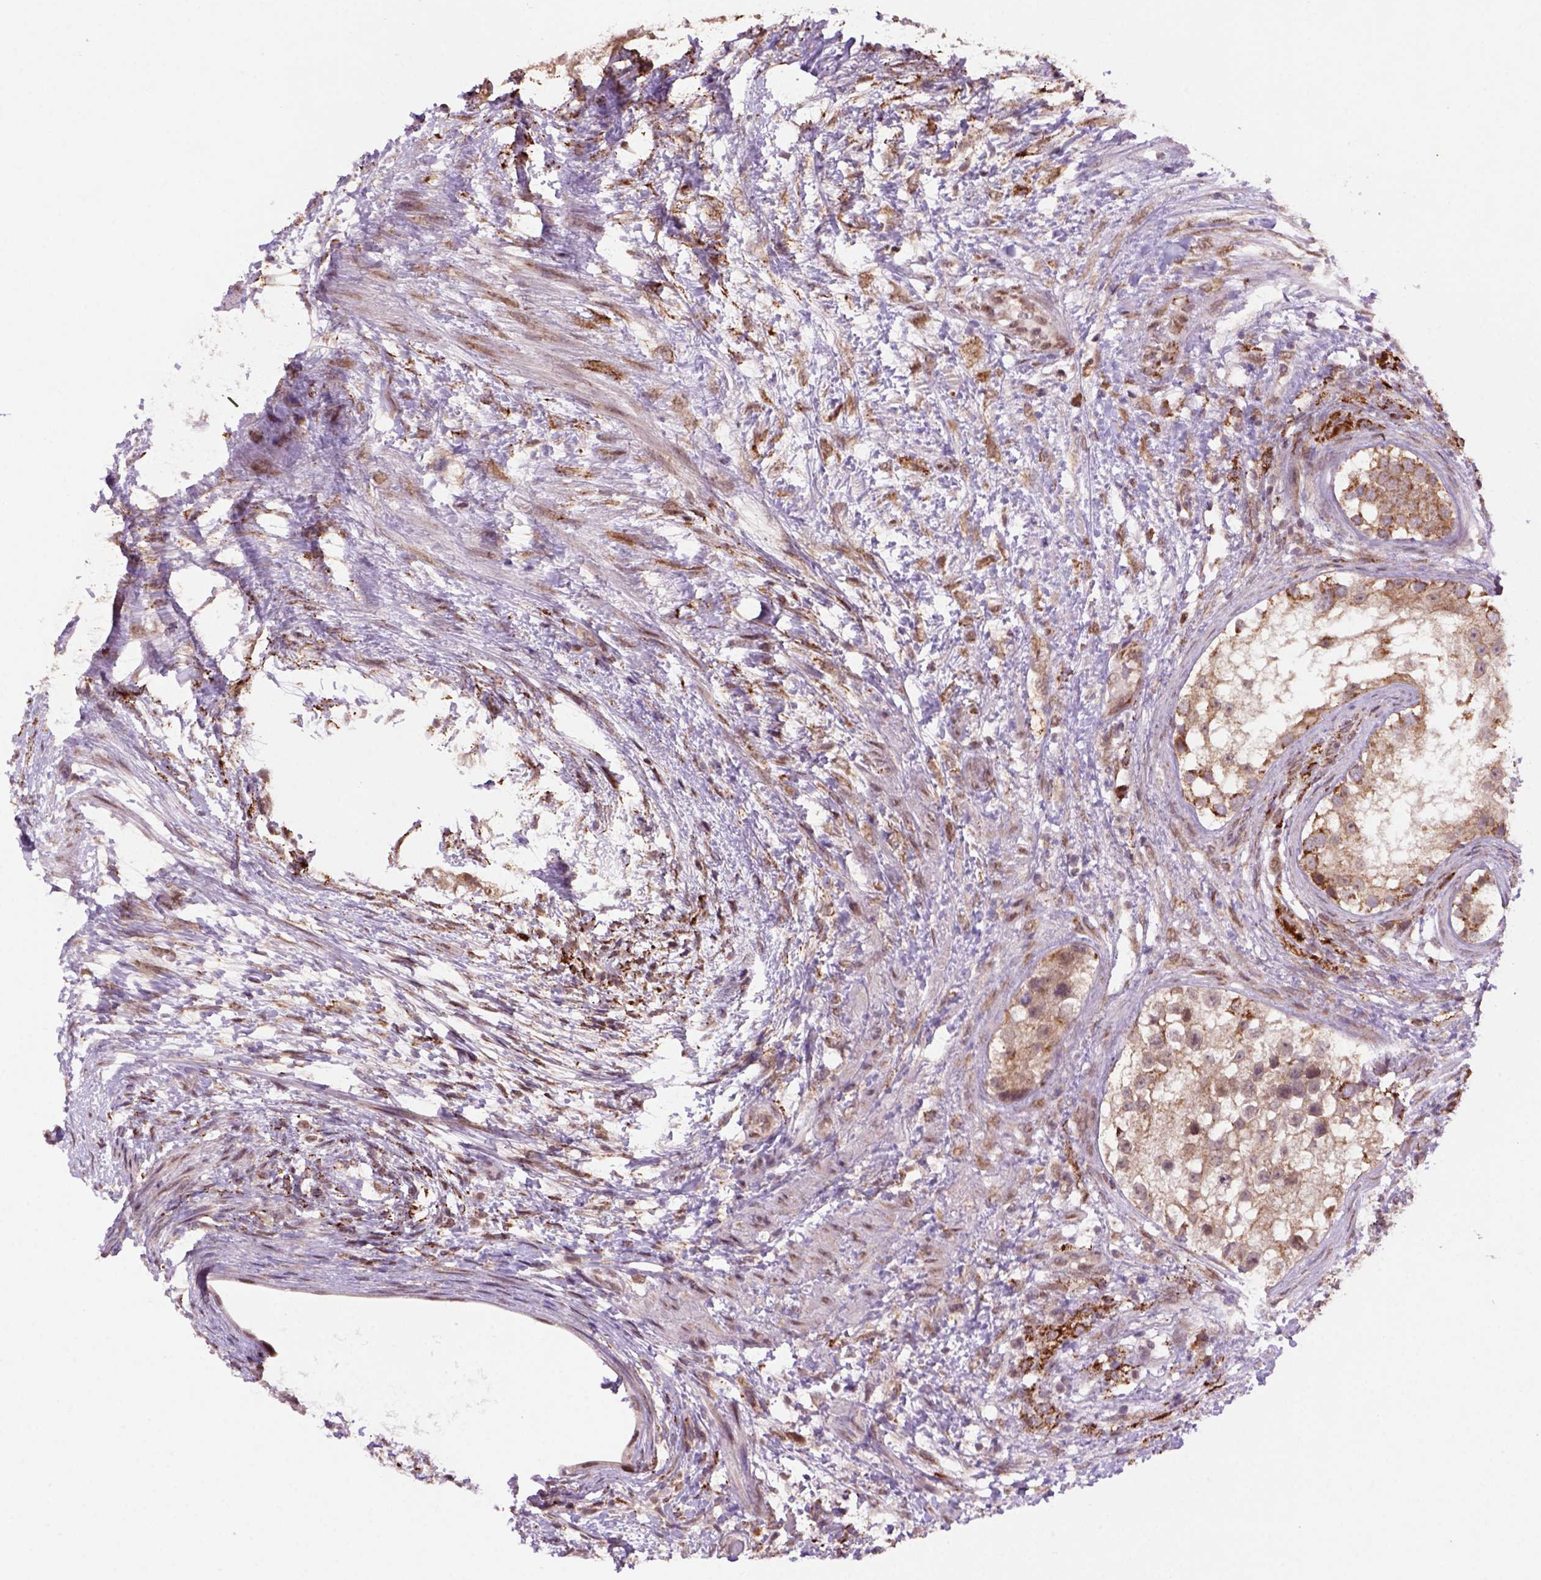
{"staining": {"intensity": "moderate", "quantity": ">75%", "location": "cytoplasmic/membranous"}, "tissue": "testis cancer", "cell_type": "Tumor cells", "image_type": "cancer", "snomed": [{"axis": "morphology", "description": "Carcinoma, Embryonal, NOS"}, {"axis": "topography", "description": "Testis"}], "caption": "Protein analysis of embryonal carcinoma (testis) tissue exhibits moderate cytoplasmic/membranous staining in about >75% of tumor cells.", "gene": "FZD7", "patient": {"sex": "male", "age": 24}}